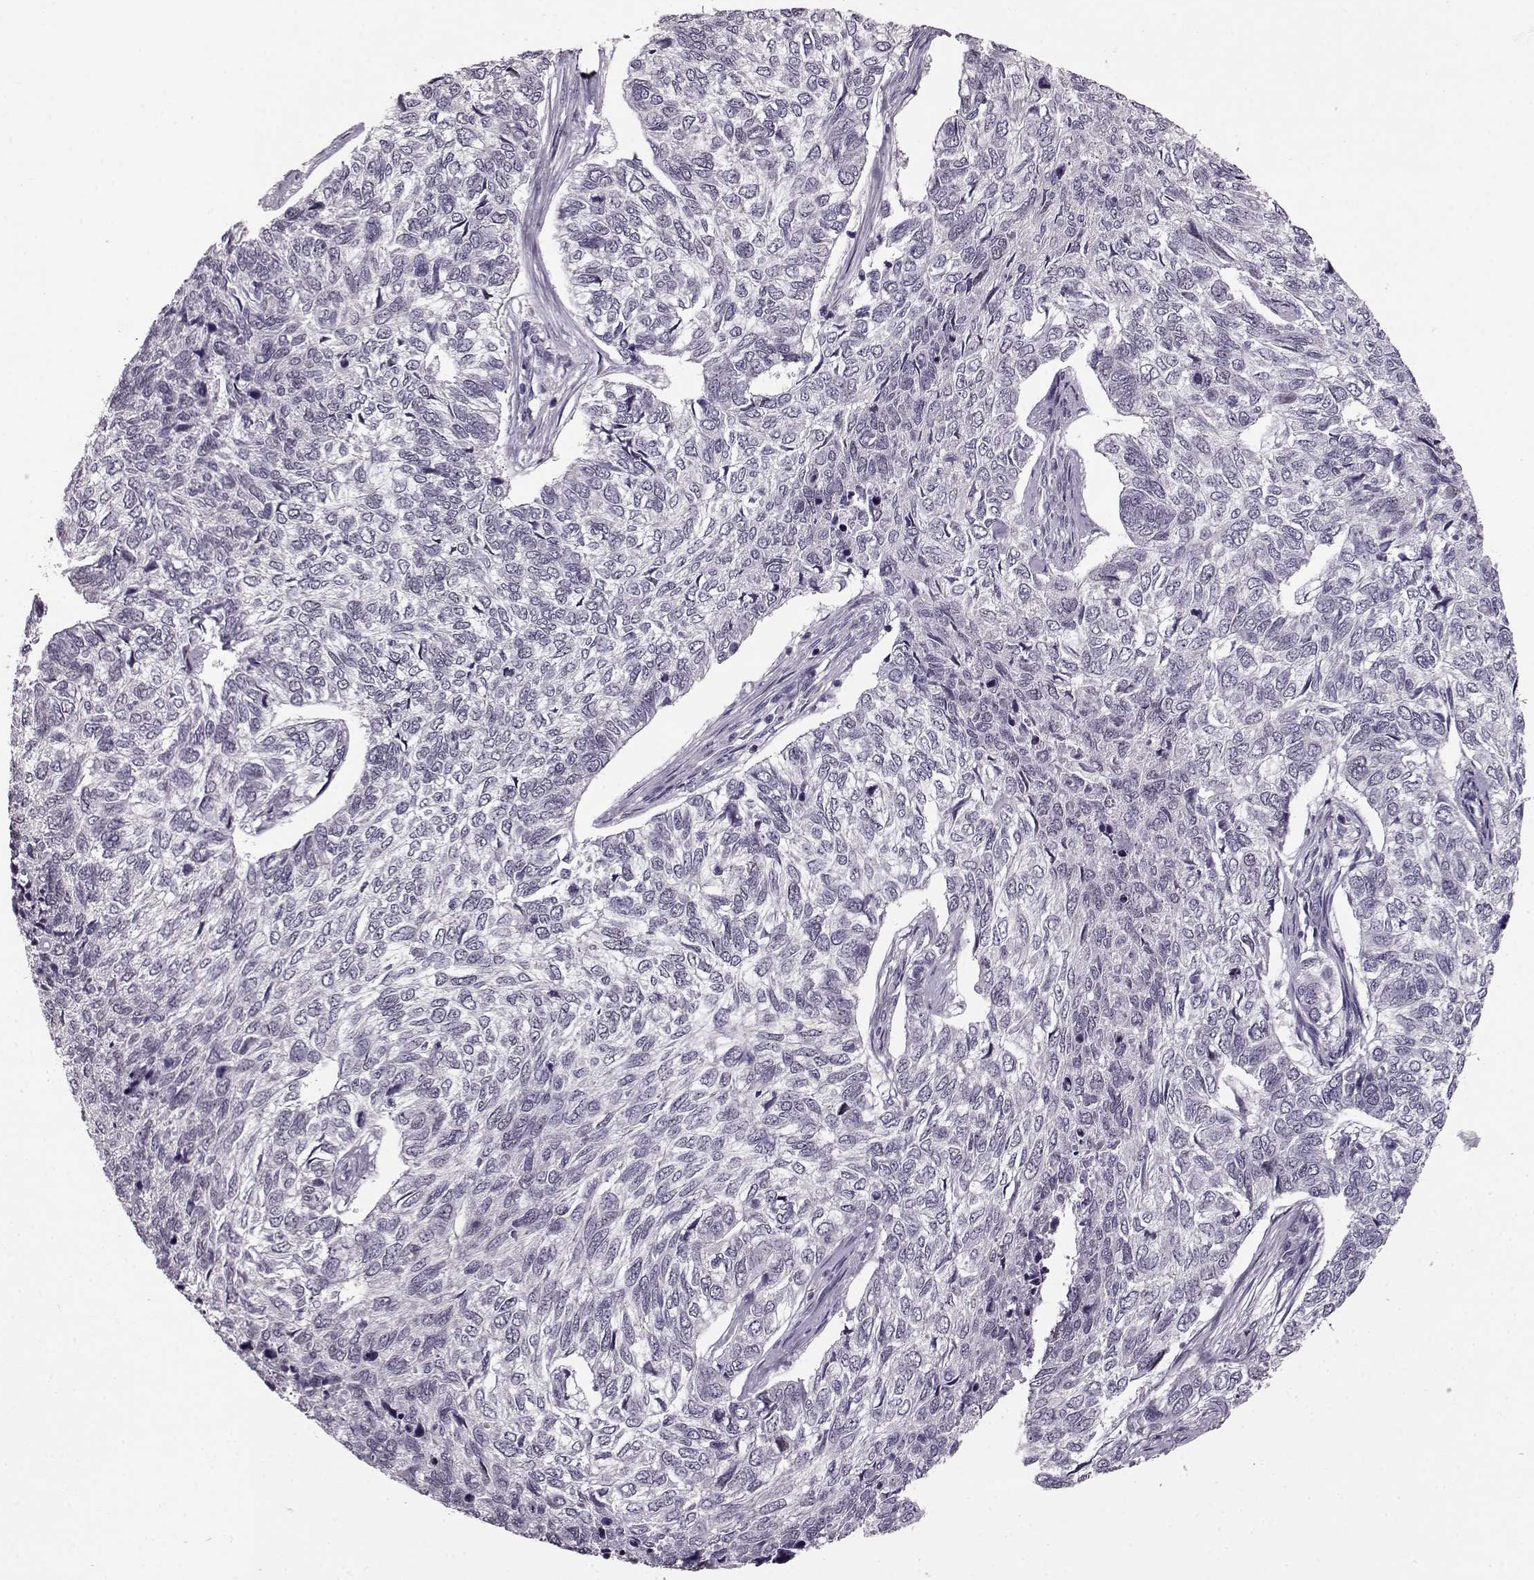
{"staining": {"intensity": "negative", "quantity": "none", "location": "none"}, "tissue": "skin cancer", "cell_type": "Tumor cells", "image_type": "cancer", "snomed": [{"axis": "morphology", "description": "Basal cell carcinoma"}, {"axis": "topography", "description": "Skin"}], "caption": "Image shows no significant protein expression in tumor cells of skin basal cell carcinoma.", "gene": "RP1L1", "patient": {"sex": "female", "age": 65}}